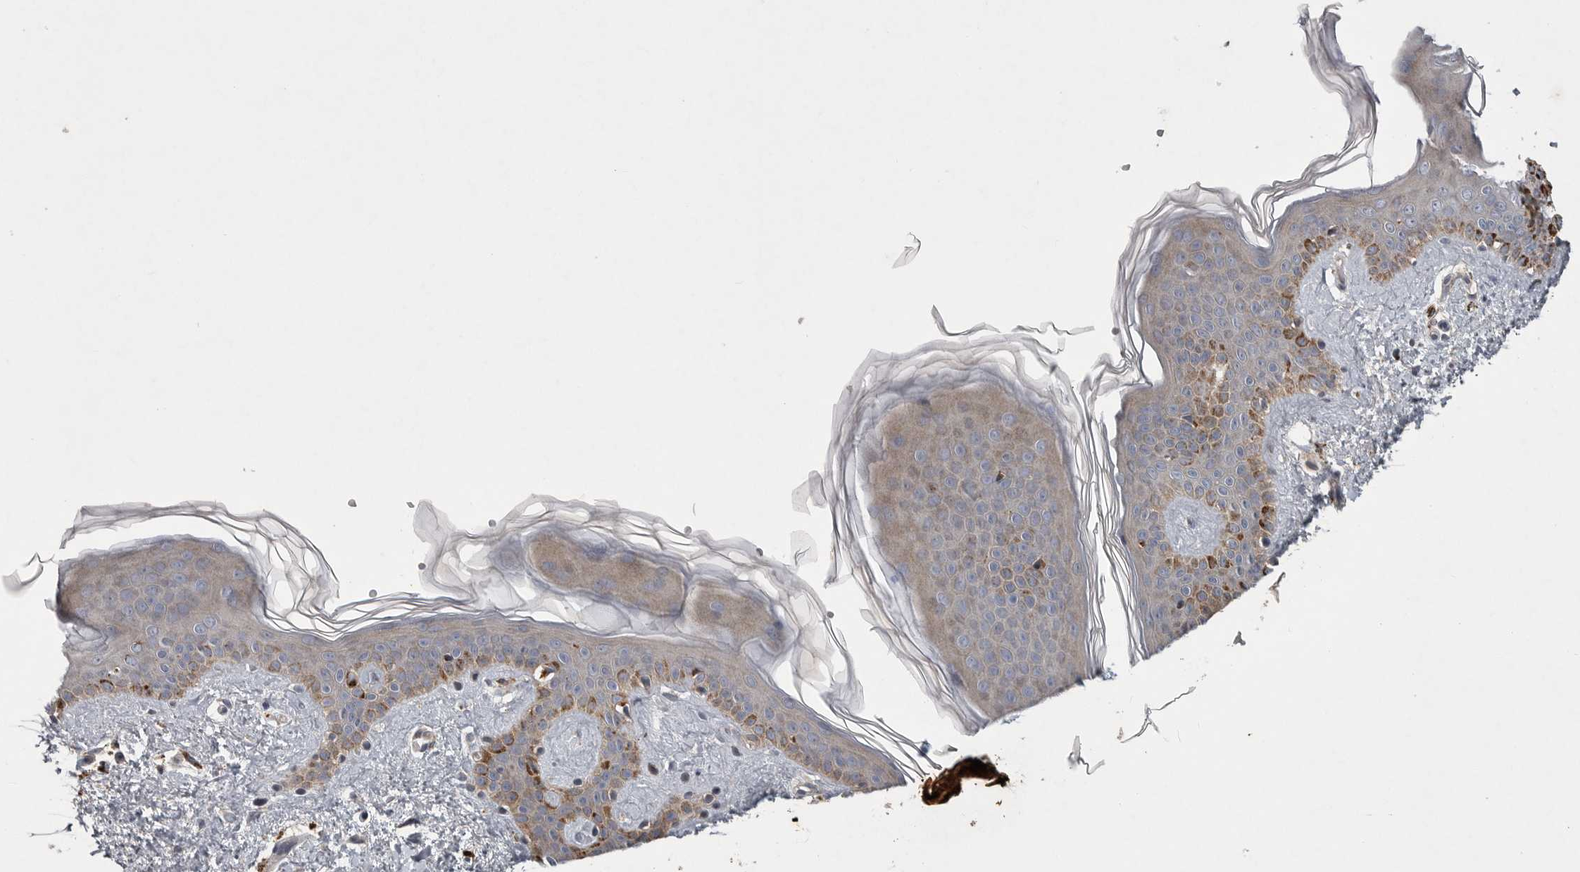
{"staining": {"intensity": "weak", "quantity": ">75%", "location": "cytoplasmic/membranous"}, "tissue": "skin", "cell_type": "Fibroblasts", "image_type": "normal", "snomed": [{"axis": "morphology", "description": "Normal tissue, NOS"}, {"axis": "topography", "description": "Skin"}], "caption": "Immunohistochemical staining of benign human skin demonstrates weak cytoplasmic/membranous protein positivity in about >75% of fibroblasts. Nuclei are stained in blue.", "gene": "LAMTOR3", "patient": {"sex": "female", "age": 46}}